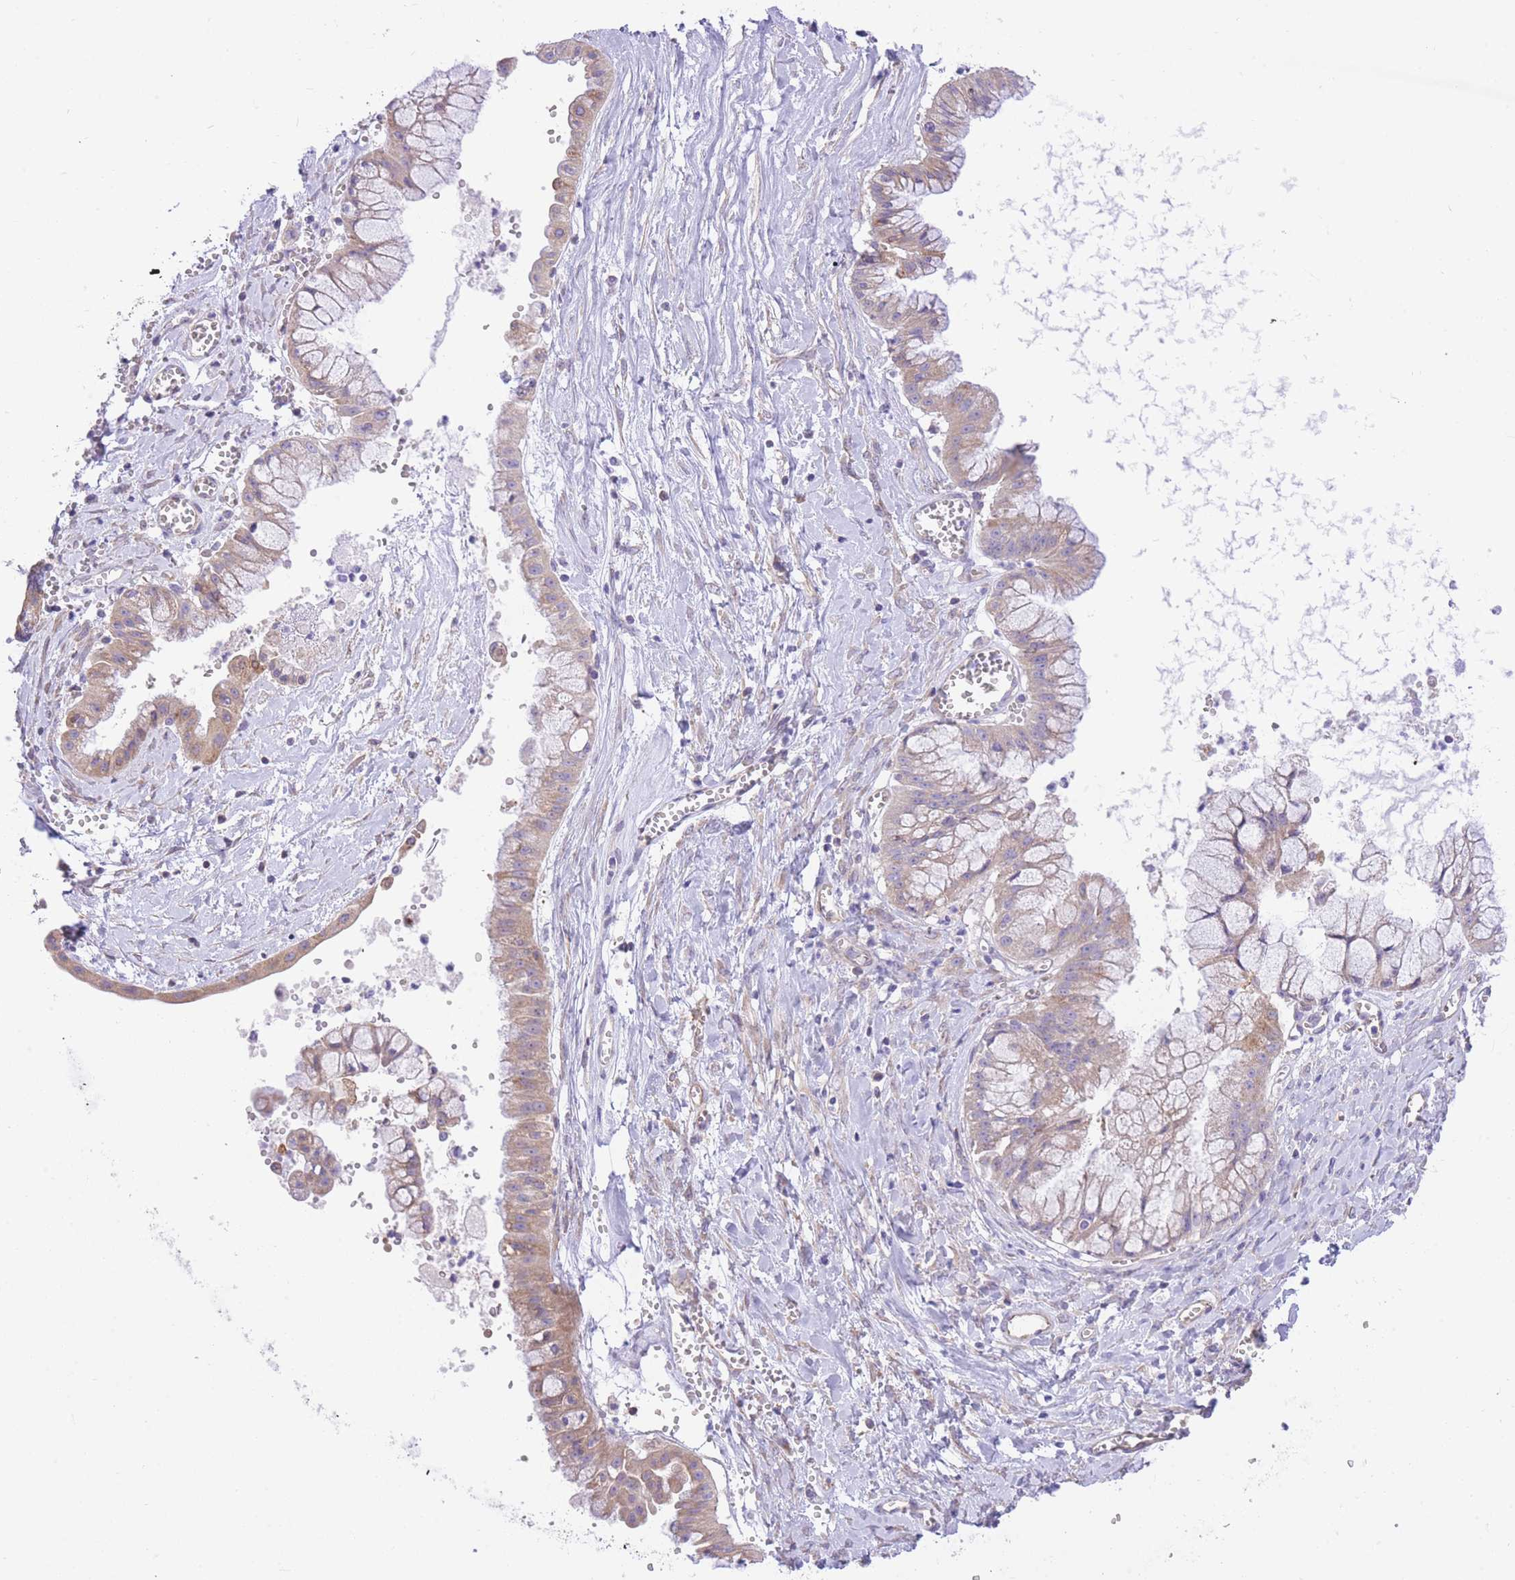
{"staining": {"intensity": "moderate", "quantity": ">75%", "location": "cytoplasmic/membranous"}, "tissue": "ovarian cancer", "cell_type": "Tumor cells", "image_type": "cancer", "snomed": [{"axis": "morphology", "description": "Cystadenocarcinoma, mucinous, NOS"}, {"axis": "topography", "description": "Ovary"}], "caption": "This histopathology image displays mucinous cystadenocarcinoma (ovarian) stained with immunohistochemistry (IHC) to label a protein in brown. The cytoplasmic/membranous of tumor cells show moderate positivity for the protein. Nuclei are counter-stained blue.", "gene": "RHOU", "patient": {"sex": "female", "age": 70}}